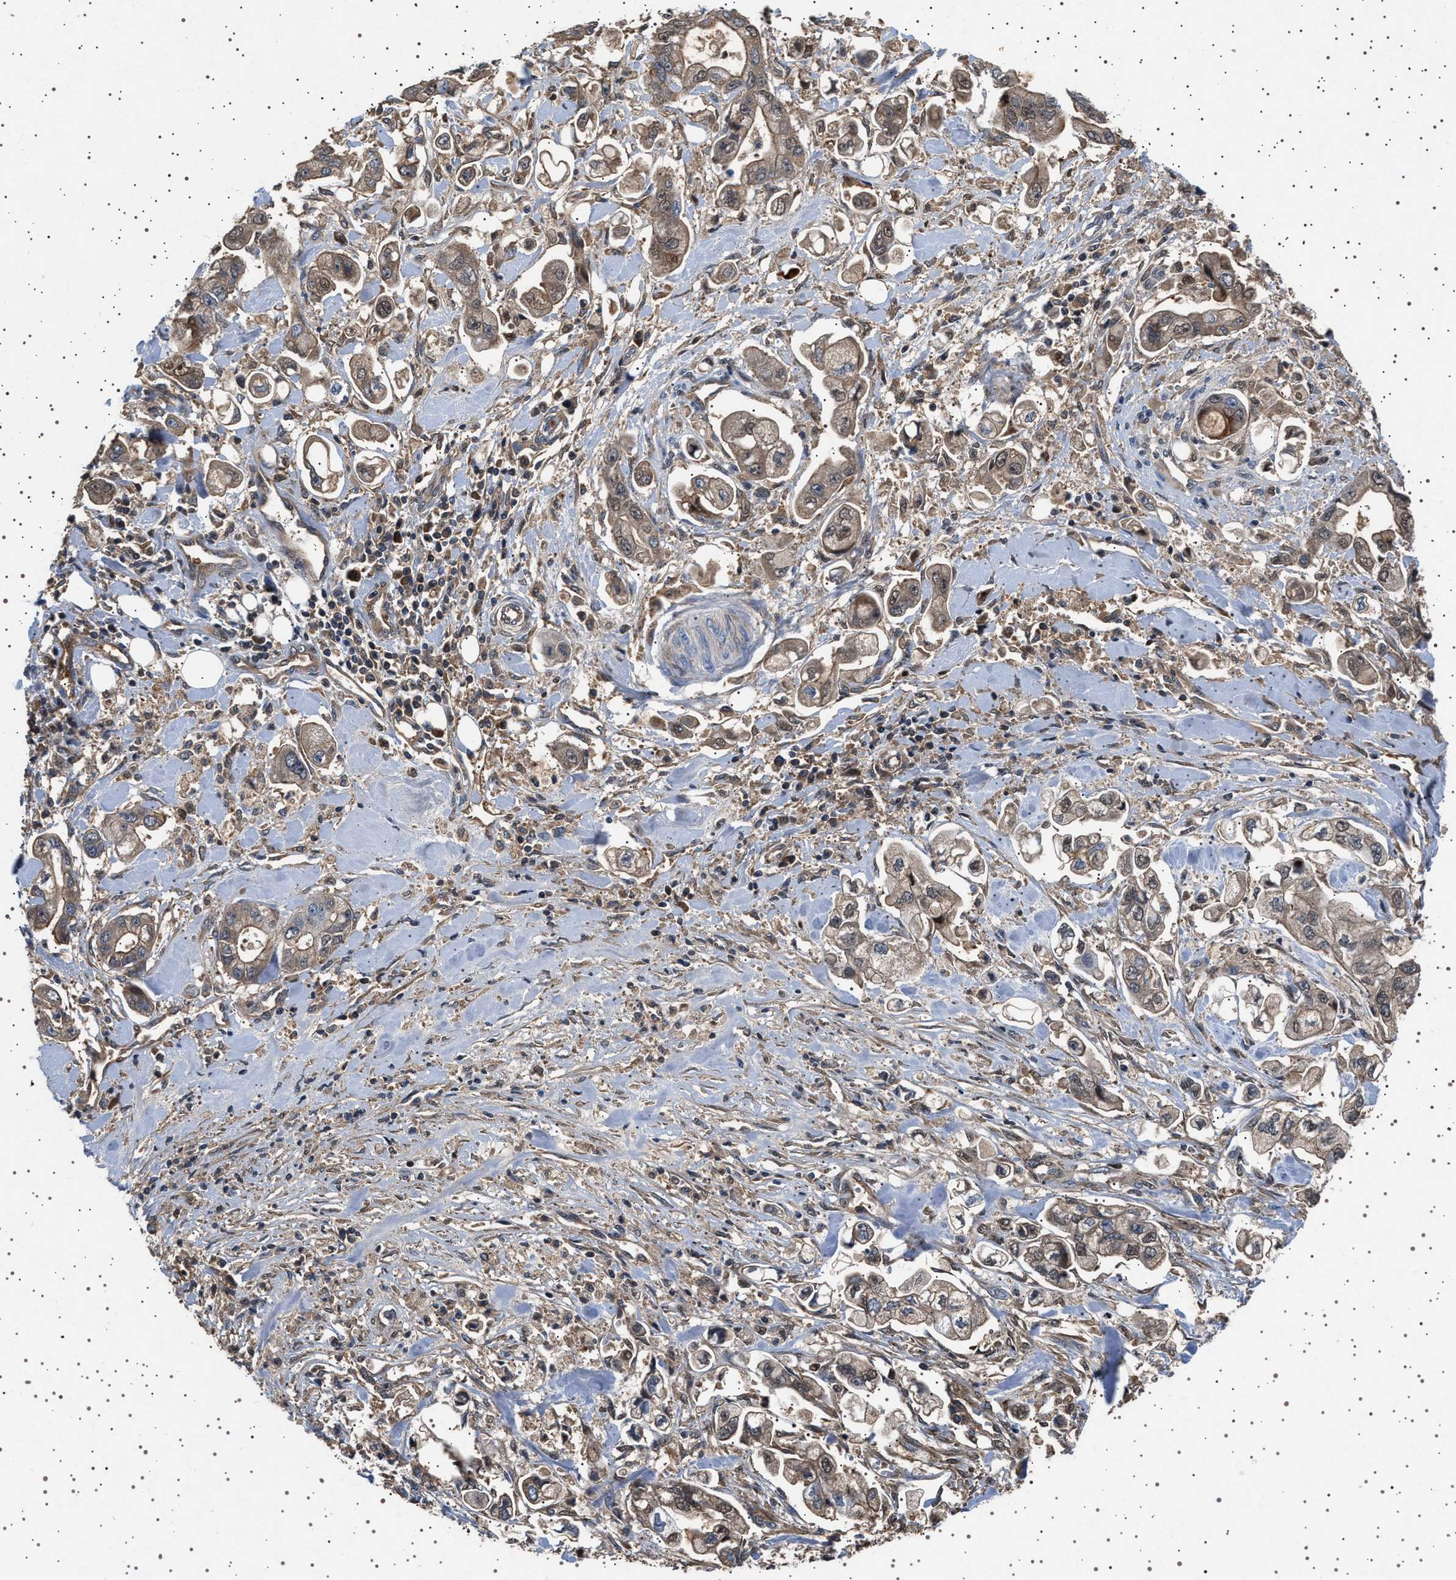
{"staining": {"intensity": "weak", "quantity": ">75%", "location": "cytoplasmic/membranous"}, "tissue": "stomach cancer", "cell_type": "Tumor cells", "image_type": "cancer", "snomed": [{"axis": "morphology", "description": "Normal tissue, NOS"}, {"axis": "morphology", "description": "Adenocarcinoma, NOS"}, {"axis": "topography", "description": "Stomach"}], "caption": "A brown stain highlights weak cytoplasmic/membranous staining of a protein in stomach cancer tumor cells.", "gene": "FICD", "patient": {"sex": "male", "age": 62}}